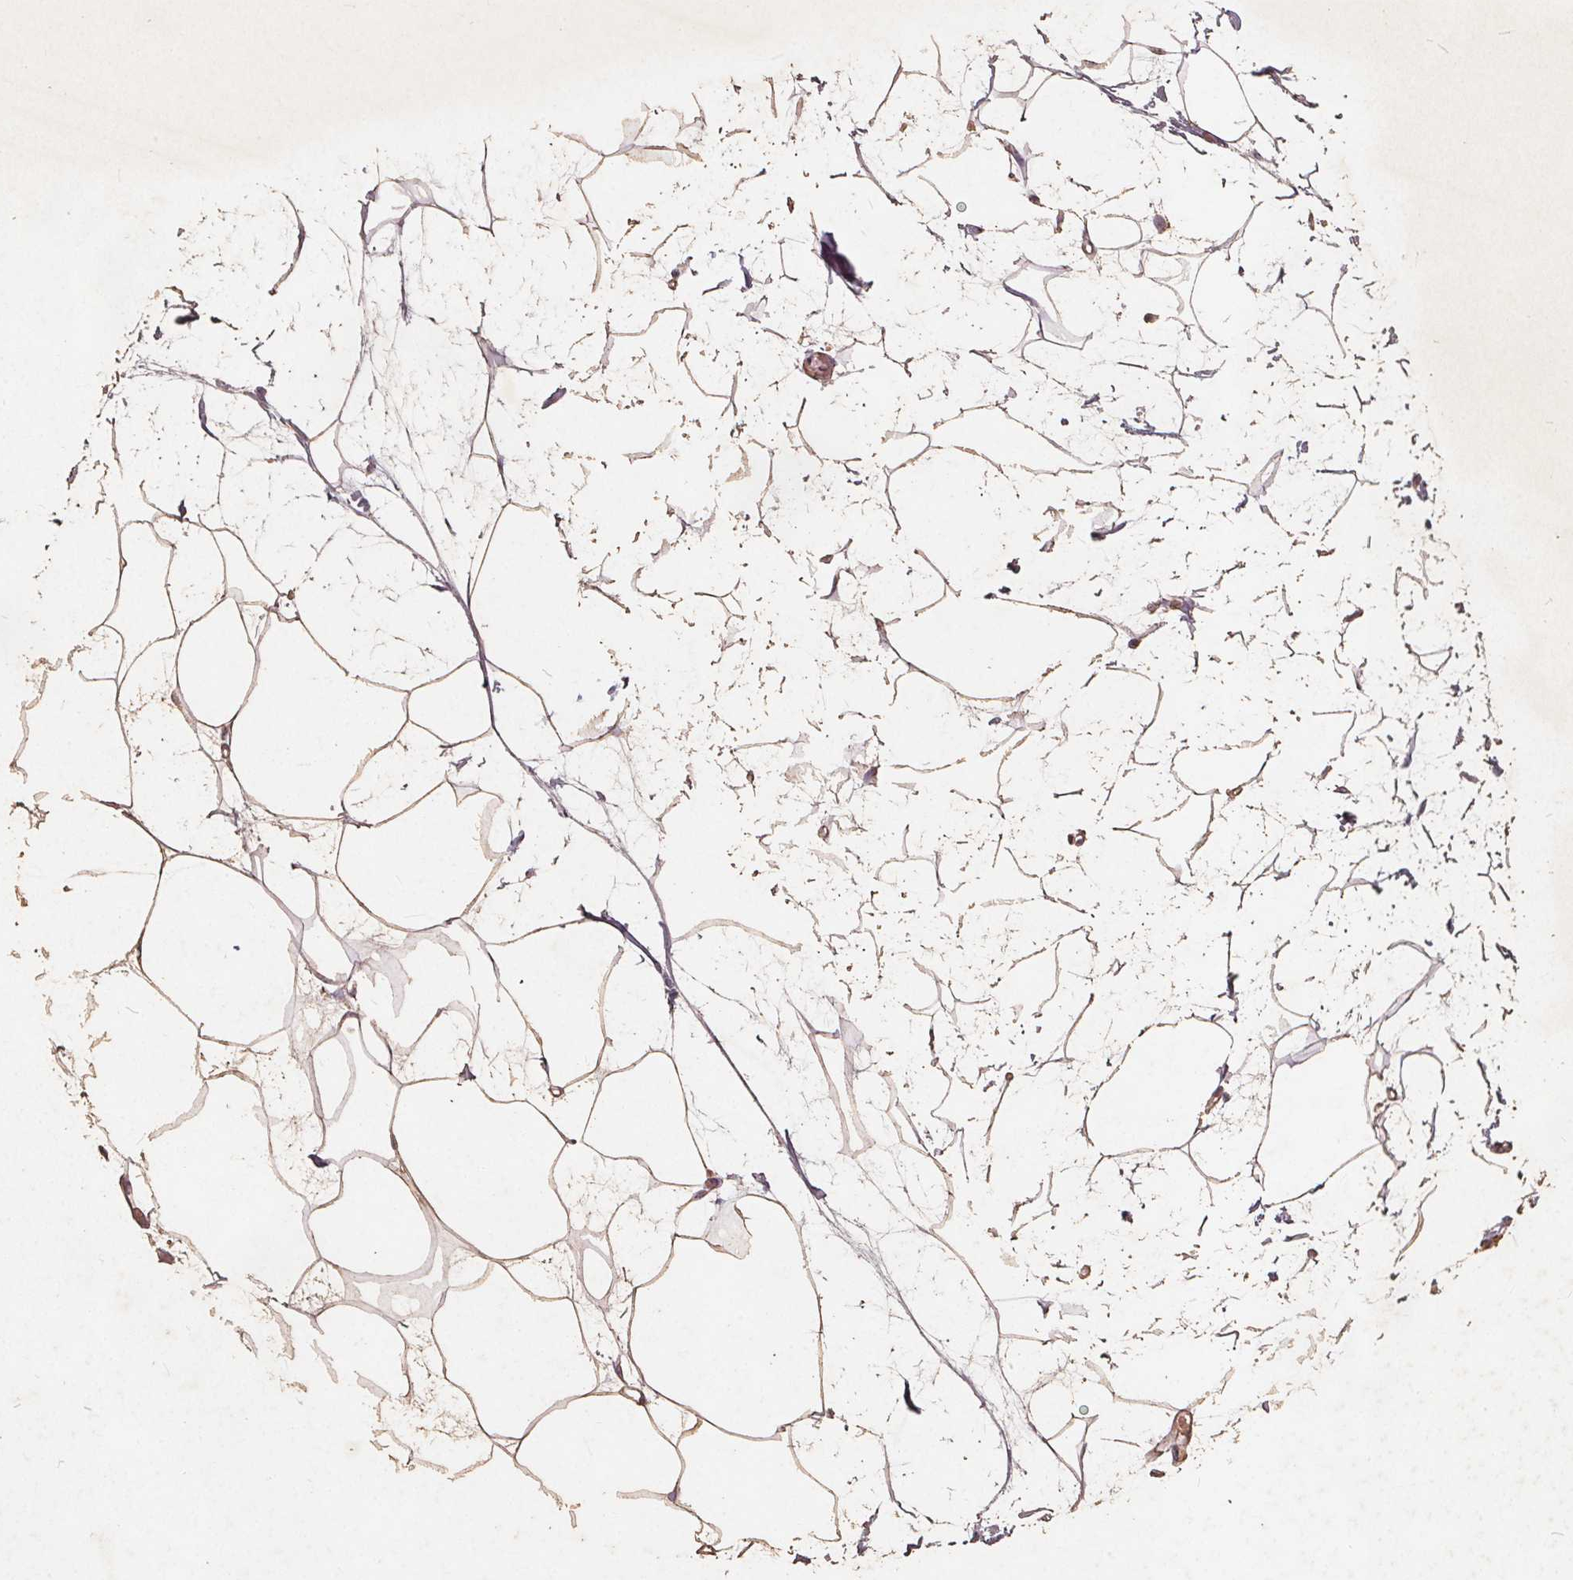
{"staining": {"intensity": "weak", "quantity": "25%-75%", "location": "cytoplasmic/membranous"}, "tissue": "breast", "cell_type": "Adipocytes", "image_type": "normal", "snomed": [{"axis": "morphology", "description": "Normal tissue, NOS"}, {"axis": "topography", "description": "Breast"}], "caption": "An image of breast stained for a protein displays weak cytoplasmic/membranous brown staining in adipocytes. Immunohistochemistry stains the protein in brown and the nuclei are stained blue.", "gene": "C19orf84", "patient": {"sex": "female", "age": 45}}